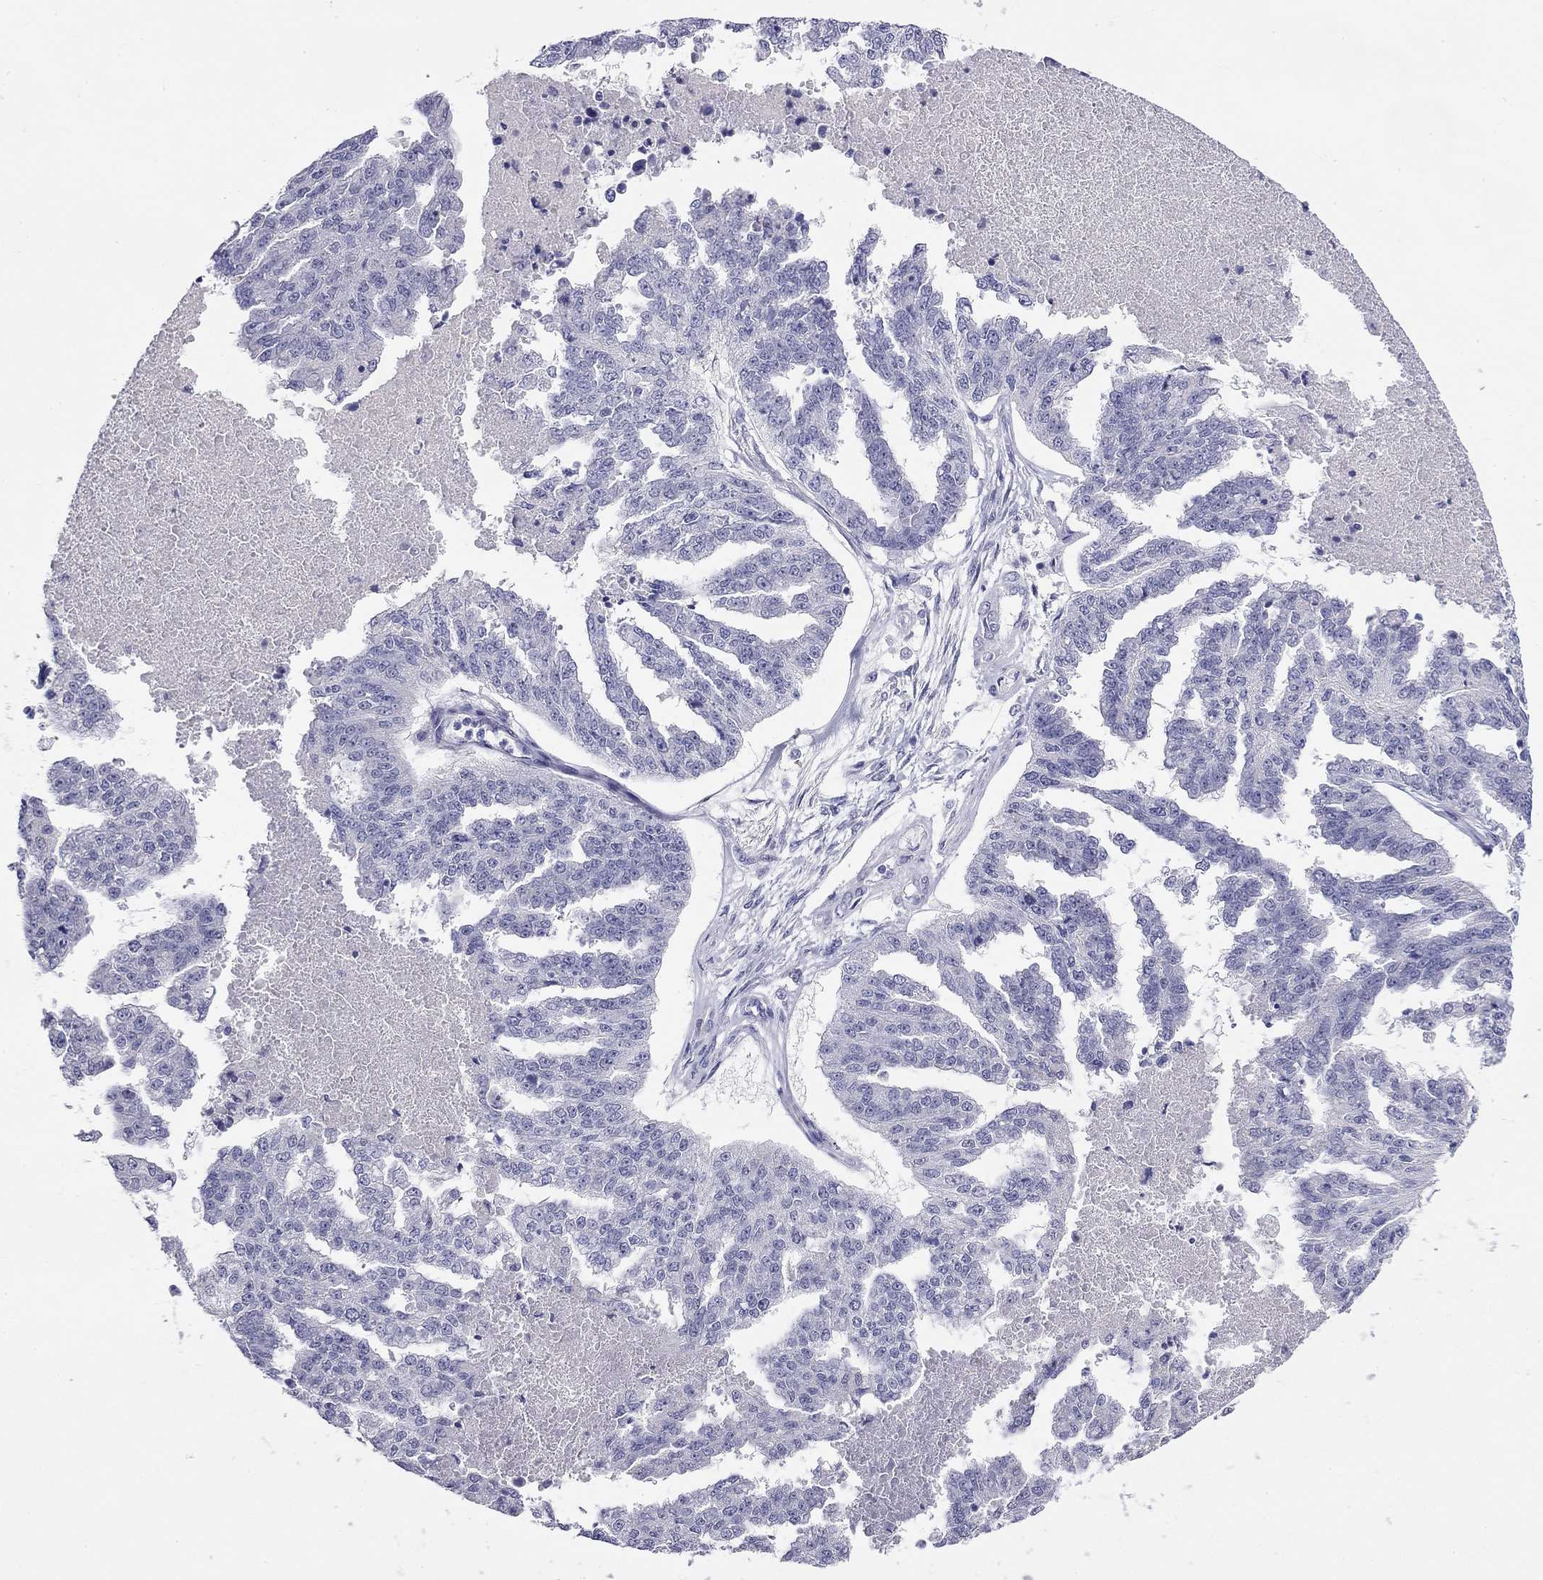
{"staining": {"intensity": "negative", "quantity": "none", "location": "none"}, "tissue": "ovarian cancer", "cell_type": "Tumor cells", "image_type": "cancer", "snomed": [{"axis": "morphology", "description": "Cystadenocarcinoma, serous, NOS"}, {"axis": "topography", "description": "Ovary"}], "caption": "The immunohistochemistry image has no significant staining in tumor cells of serous cystadenocarcinoma (ovarian) tissue.", "gene": "RTL1", "patient": {"sex": "female", "age": 58}}